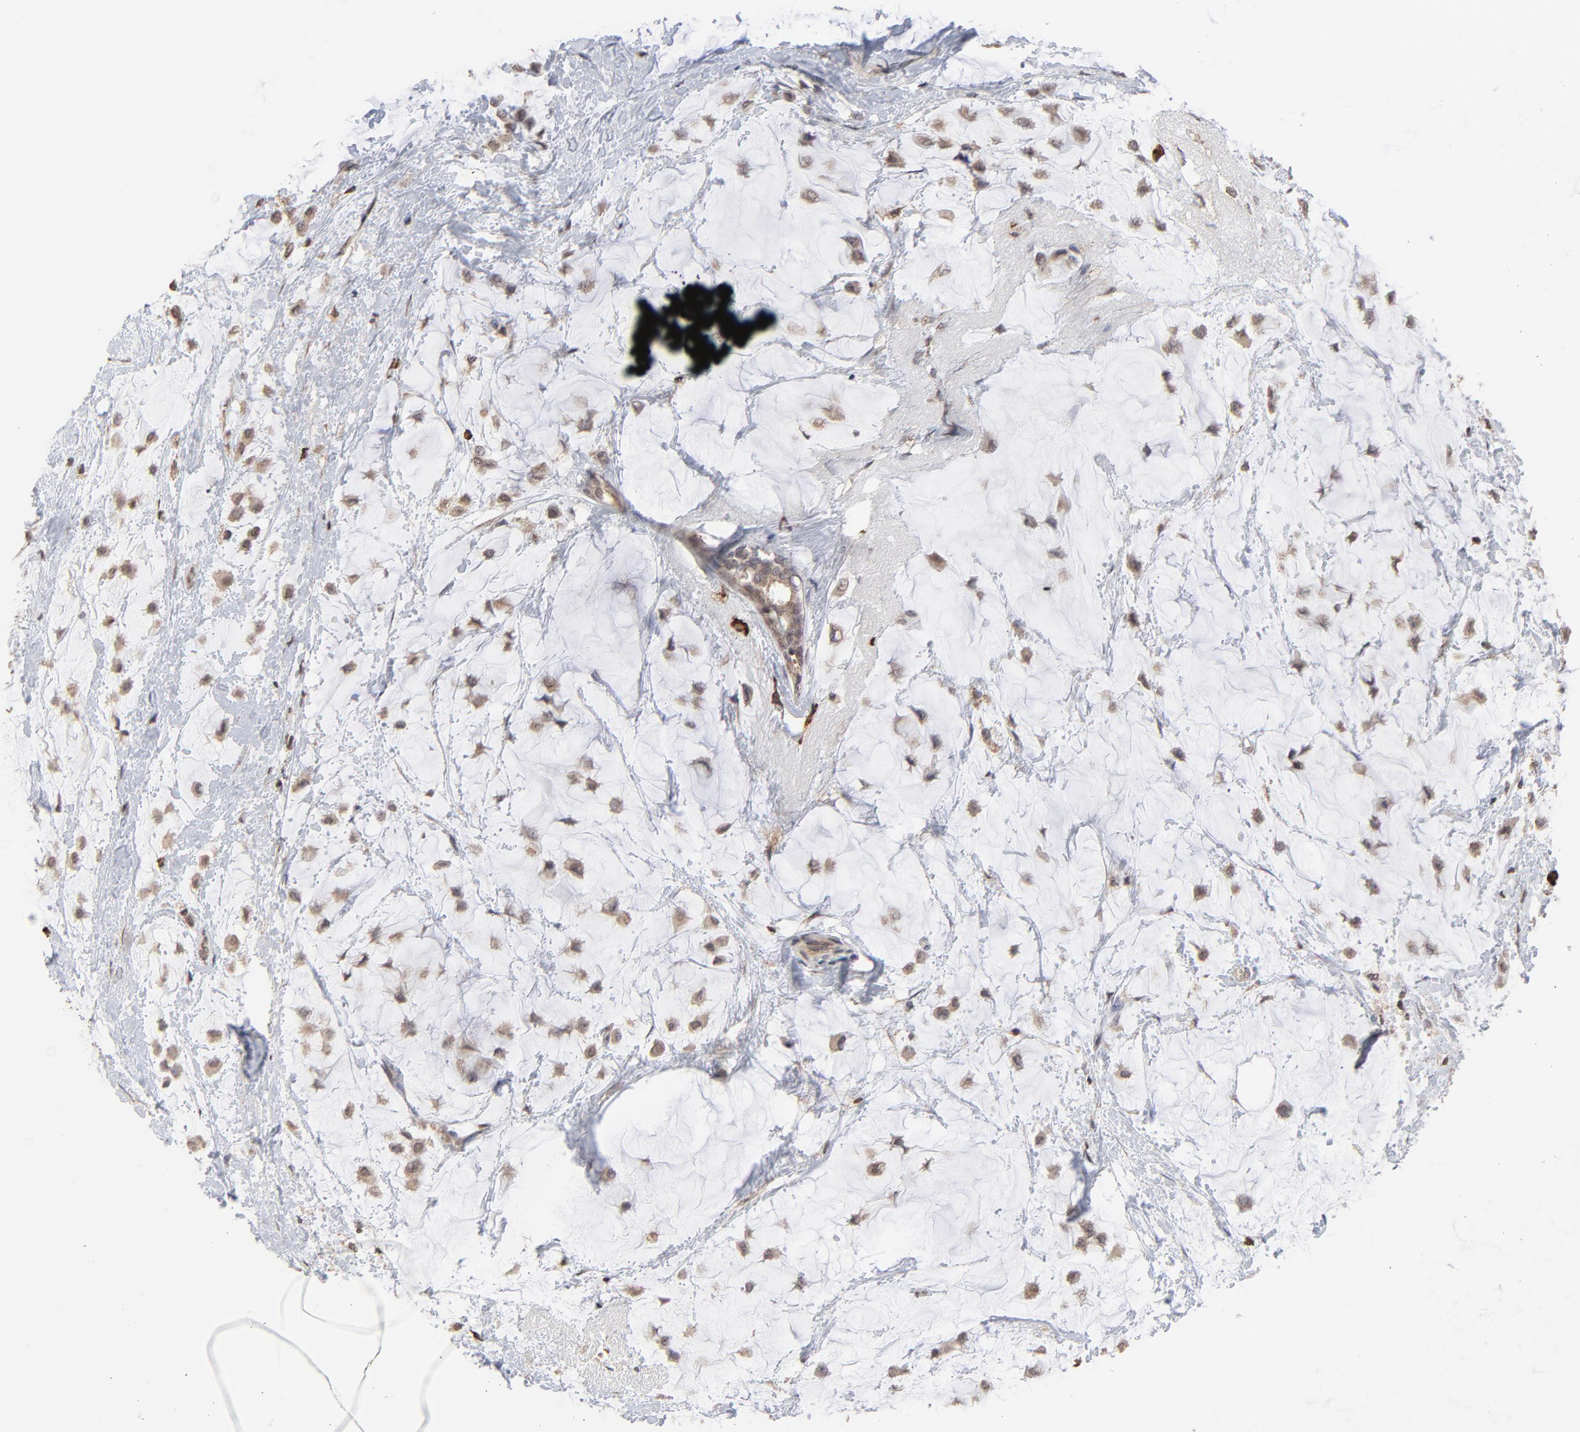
{"staining": {"intensity": "weak", "quantity": ">75%", "location": "cytoplasmic/membranous"}, "tissue": "breast cancer", "cell_type": "Tumor cells", "image_type": "cancer", "snomed": [{"axis": "morphology", "description": "Lobular carcinoma"}, {"axis": "topography", "description": "Breast"}], "caption": "IHC of breast lobular carcinoma displays low levels of weak cytoplasmic/membranous expression in about >75% of tumor cells.", "gene": "CHM", "patient": {"sex": "female", "age": 85}}